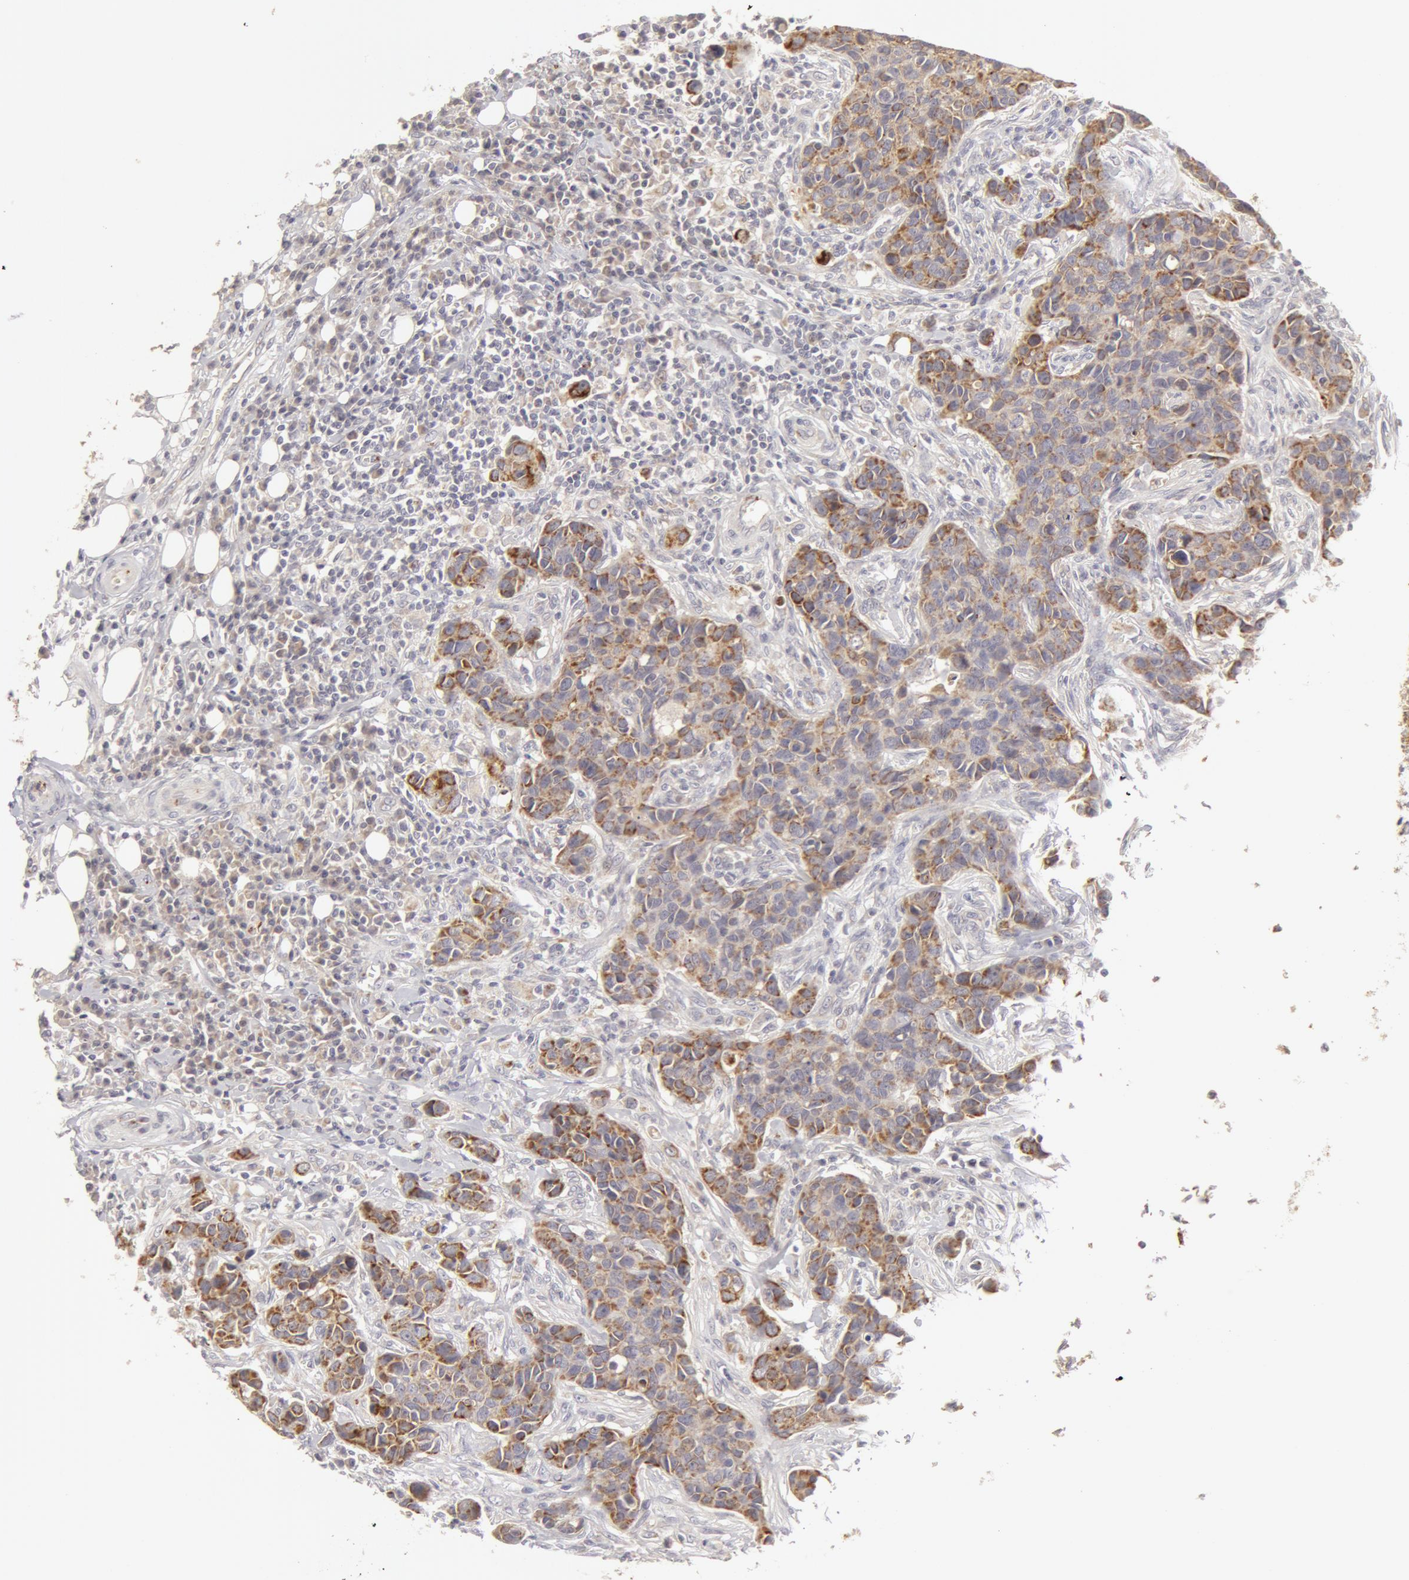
{"staining": {"intensity": "weak", "quantity": "25%-75%", "location": "cytoplasmic/membranous"}, "tissue": "breast cancer", "cell_type": "Tumor cells", "image_type": "cancer", "snomed": [{"axis": "morphology", "description": "Duct carcinoma"}, {"axis": "topography", "description": "Breast"}], "caption": "Approximately 25%-75% of tumor cells in human intraductal carcinoma (breast) display weak cytoplasmic/membranous protein staining as visualized by brown immunohistochemical staining.", "gene": "ADPRH", "patient": {"sex": "female", "age": 91}}